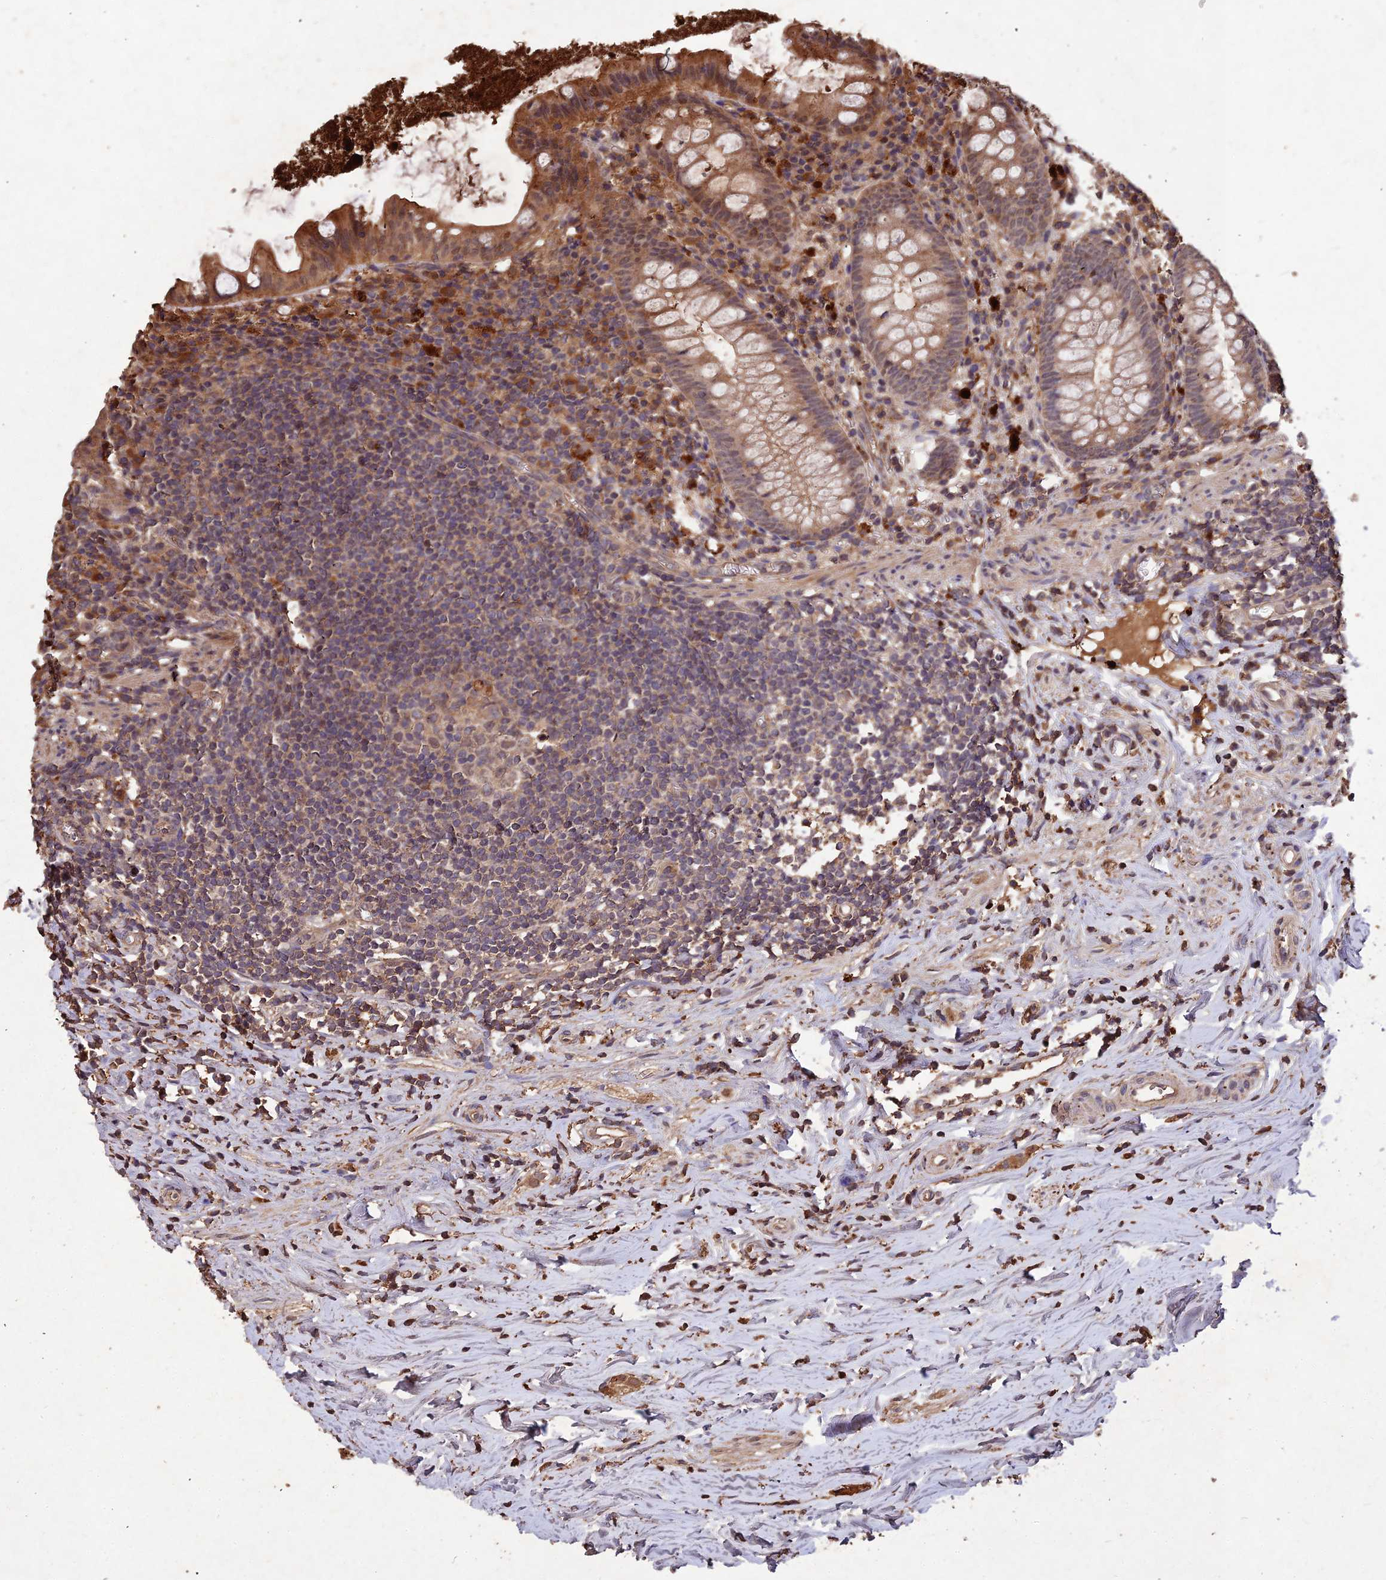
{"staining": {"intensity": "moderate", "quantity": ">75%", "location": "cytoplasmic/membranous"}, "tissue": "appendix", "cell_type": "Glandular cells", "image_type": "normal", "snomed": [{"axis": "morphology", "description": "Normal tissue, NOS"}, {"axis": "topography", "description": "Appendix"}], "caption": "Immunohistochemical staining of benign appendix demonstrates moderate cytoplasmic/membranous protein expression in approximately >75% of glandular cells.", "gene": "SYMPK", "patient": {"sex": "female", "age": 51}}